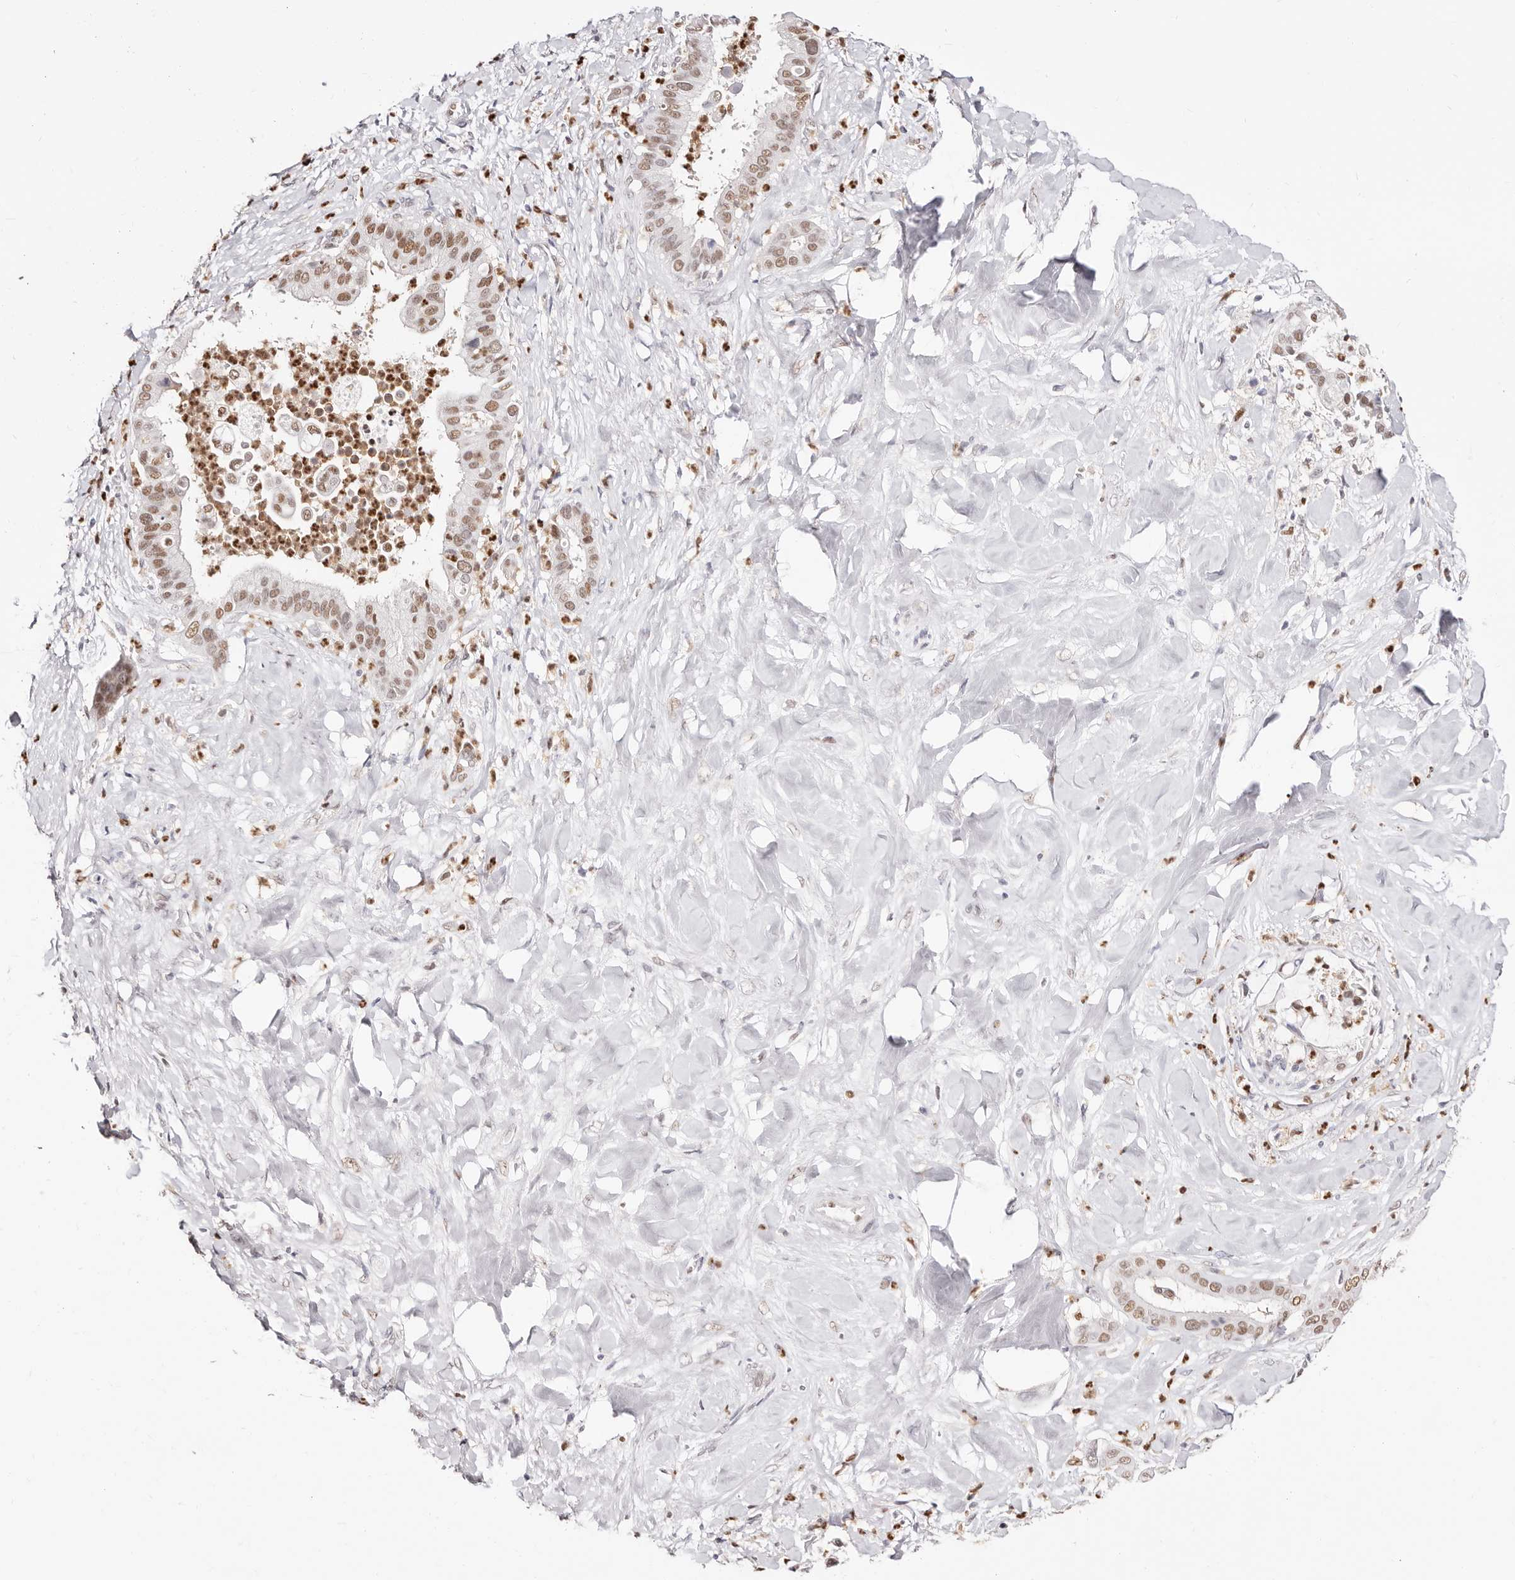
{"staining": {"intensity": "moderate", "quantity": ">75%", "location": "nuclear"}, "tissue": "liver cancer", "cell_type": "Tumor cells", "image_type": "cancer", "snomed": [{"axis": "morphology", "description": "Cholangiocarcinoma"}, {"axis": "topography", "description": "Liver"}], "caption": "Immunohistochemical staining of liver cholangiocarcinoma displays moderate nuclear protein staining in about >75% of tumor cells.", "gene": "TKT", "patient": {"sex": "female", "age": 54}}